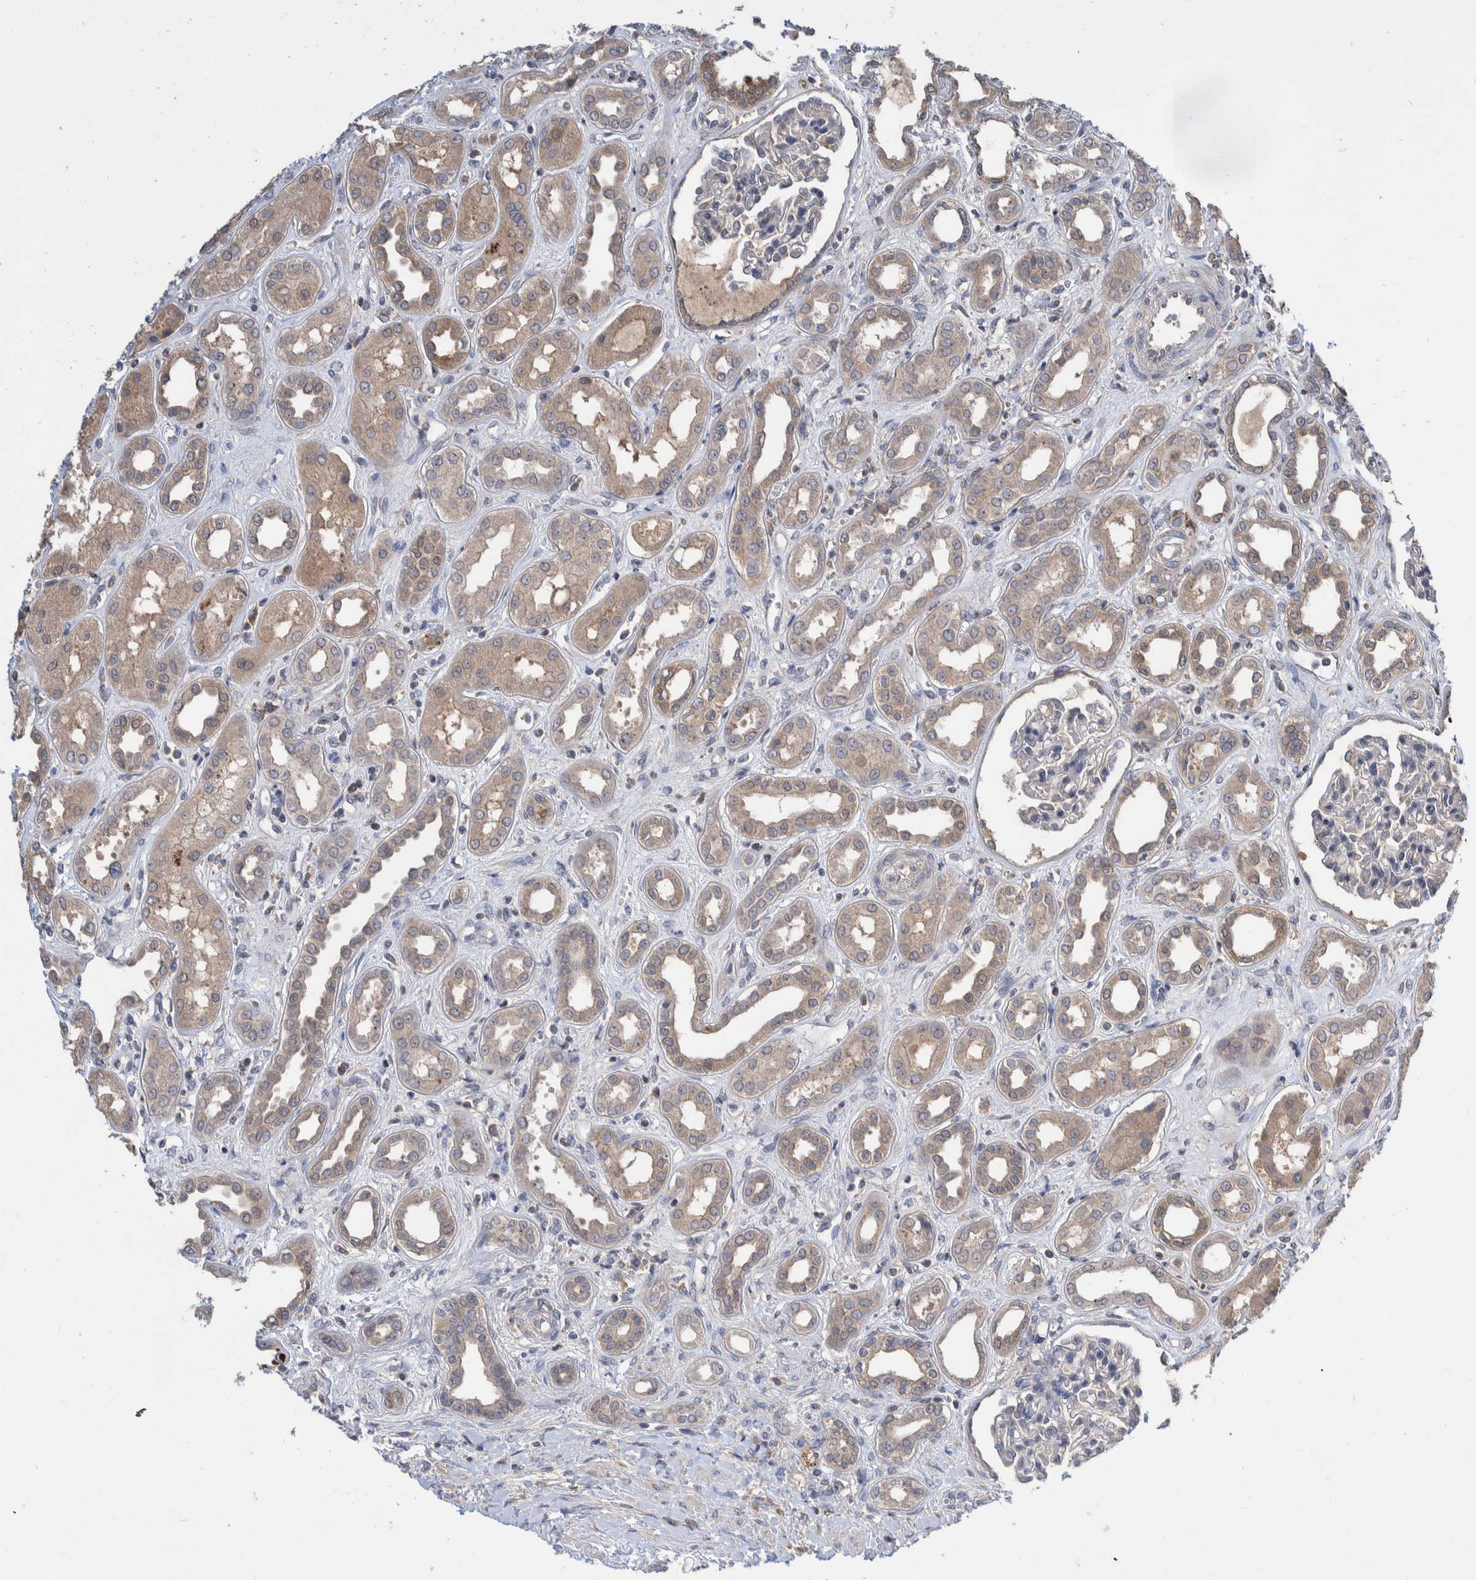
{"staining": {"intensity": "negative", "quantity": "none", "location": "none"}, "tissue": "kidney", "cell_type": "Cells in glomeruli", "image_type": "normal", "snomed": [{"axis": "morphology", "description": "Normal tissue, NOS"}, {"axis": "topography", "description": "Kidney"}], "caption": "Micrograph shows no significant protein positivity in cells in glomeruli of benign kidney.", "gene": "PLPBP", "patient": {"sex": "male", "age": 59}}